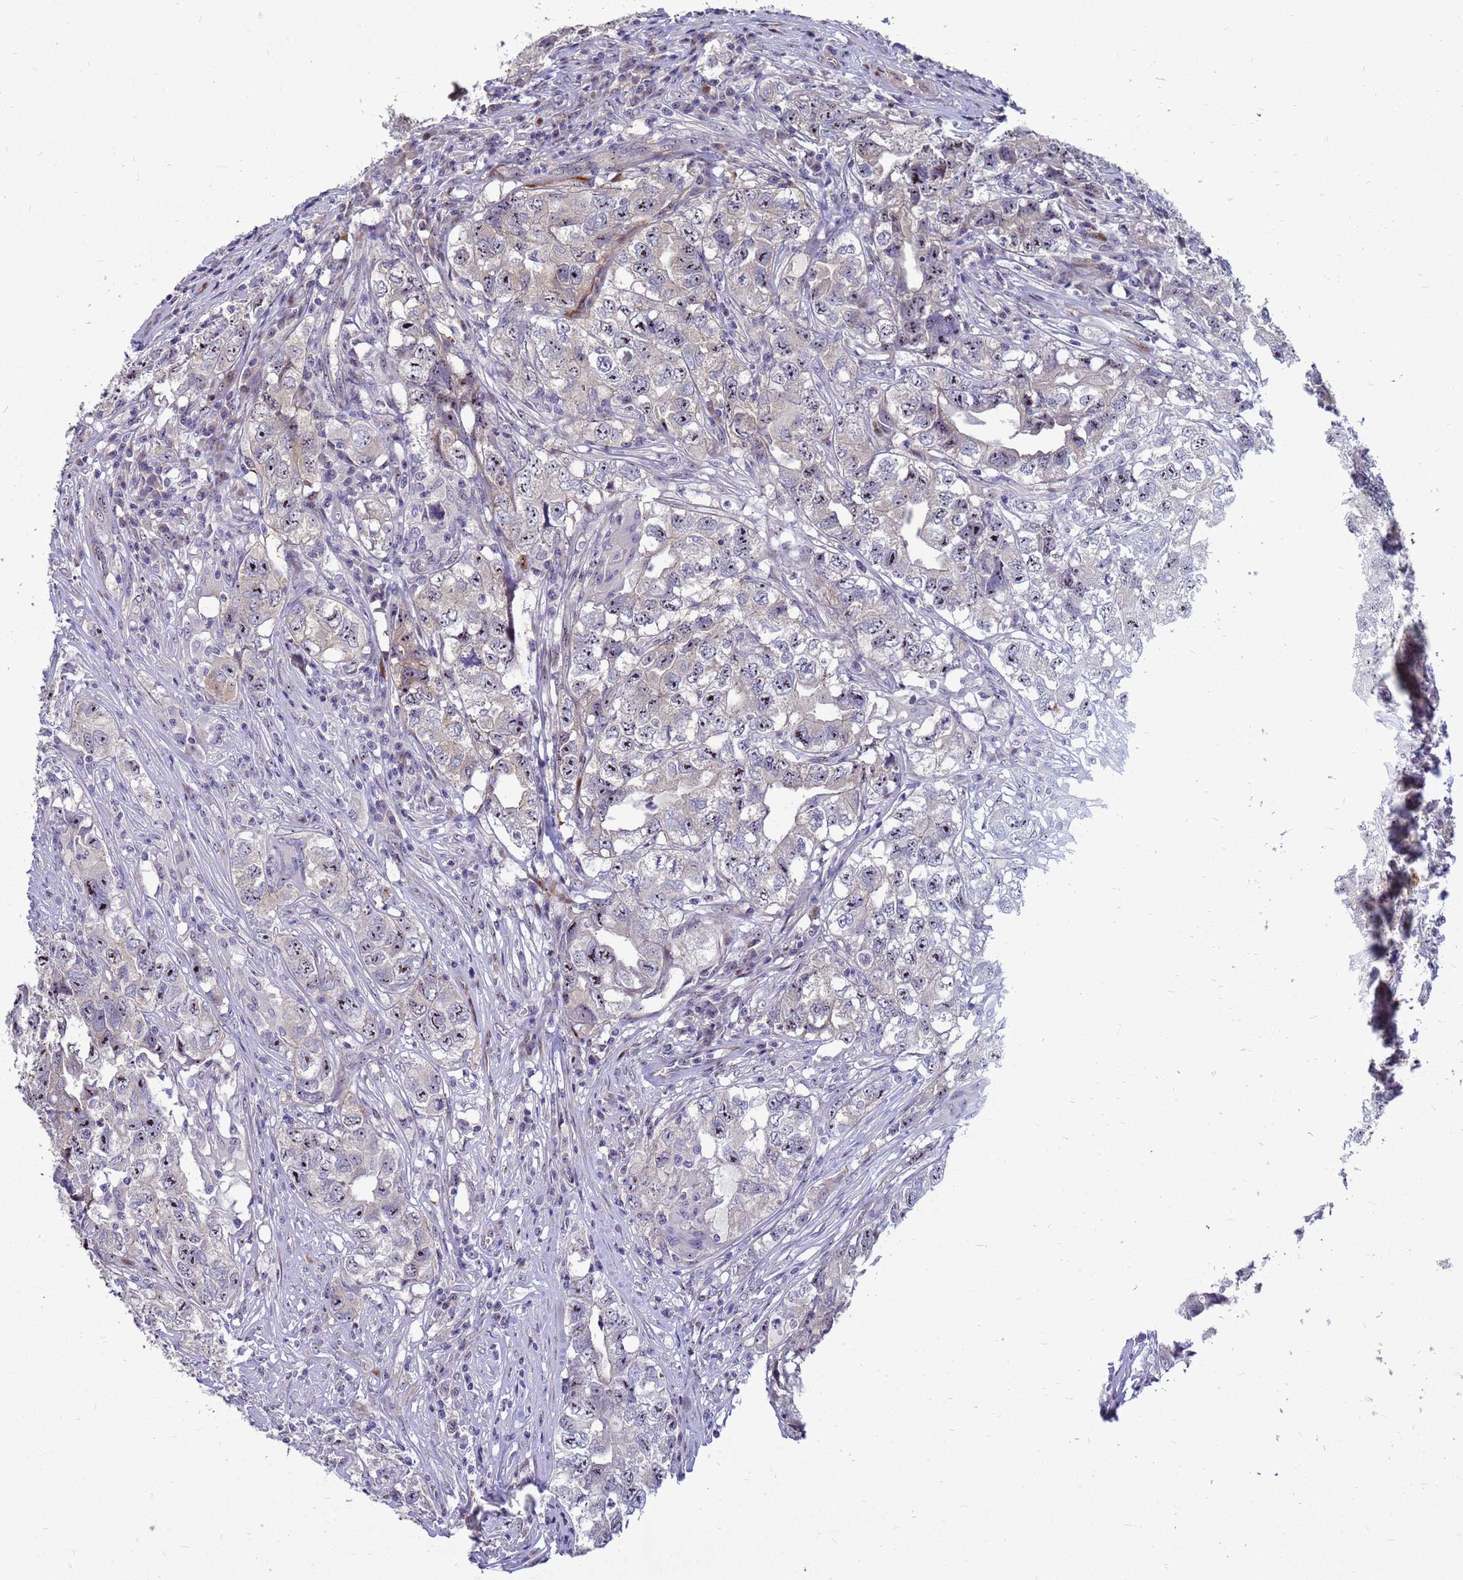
{"staining": {"intensity": "weak", "quantity": "25%-75%", "location": "cytoplasmic/membranous"}, "tissue": "testis cancer", "cell_type": "Tumor cells", "image_type": "cancer", "snomed": [{"axis": "morphology", "description": "Seminoma, NOS"}, {"axis": "morphology", "description": "Carcinoma, Embryonal, NOS"}, {"axis": "topography", "description": "Testis"}], "caption": "Immunohistochemical staining of human testis cancer (embryonal carcinoma) shows low levels of weak cytoplasmic/membranous protein expression in approximately 25%-75% of tumor cells.", "gene": "RSPO1", "patient": {"sex": "male", "age": 43}}